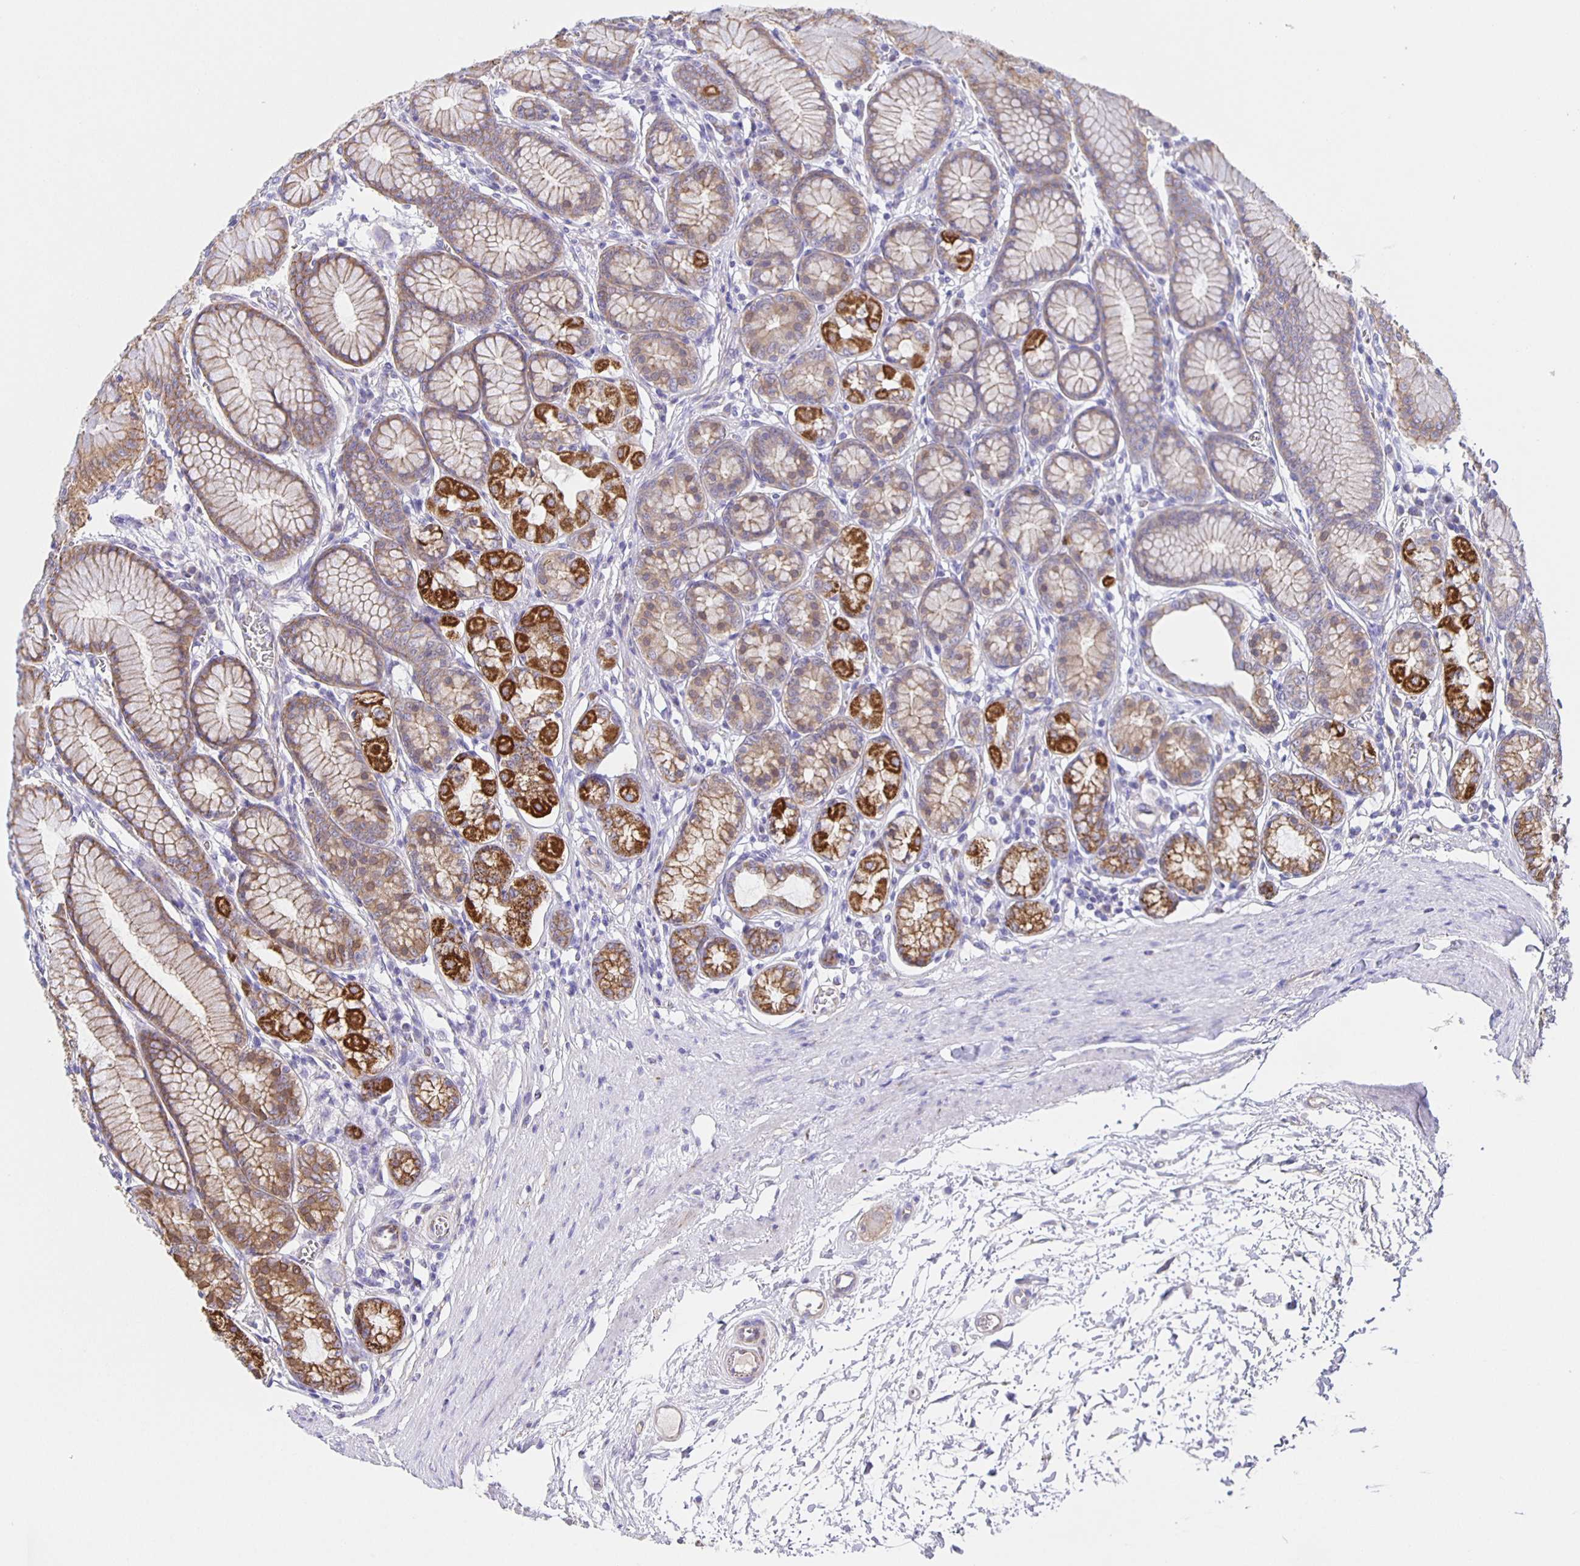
{"staining": {"intensity": "strong", "quantity": "<25%", "location": "cytoplasmic/membranous"}, "tissue": "stomach", "cell_type": "Glandular cells", "image_type": "normal", "snomed": [{"axis": "morphology", "description": "Normal tissue, NOS"}, {"axis": "topography", "description": "Stomach"}, {"axis": "topography", "description": "Stomach, lower"}], "caption": "Protein staining of unremarkable stomach reveals strong cytoplasmic/membranous positivity in about <25% of glandular cells. (DAB IHC with brightfield microscopy, high magnification).", "gene": "JMJD4", "patient": {"sex": "male", "age": 76}}